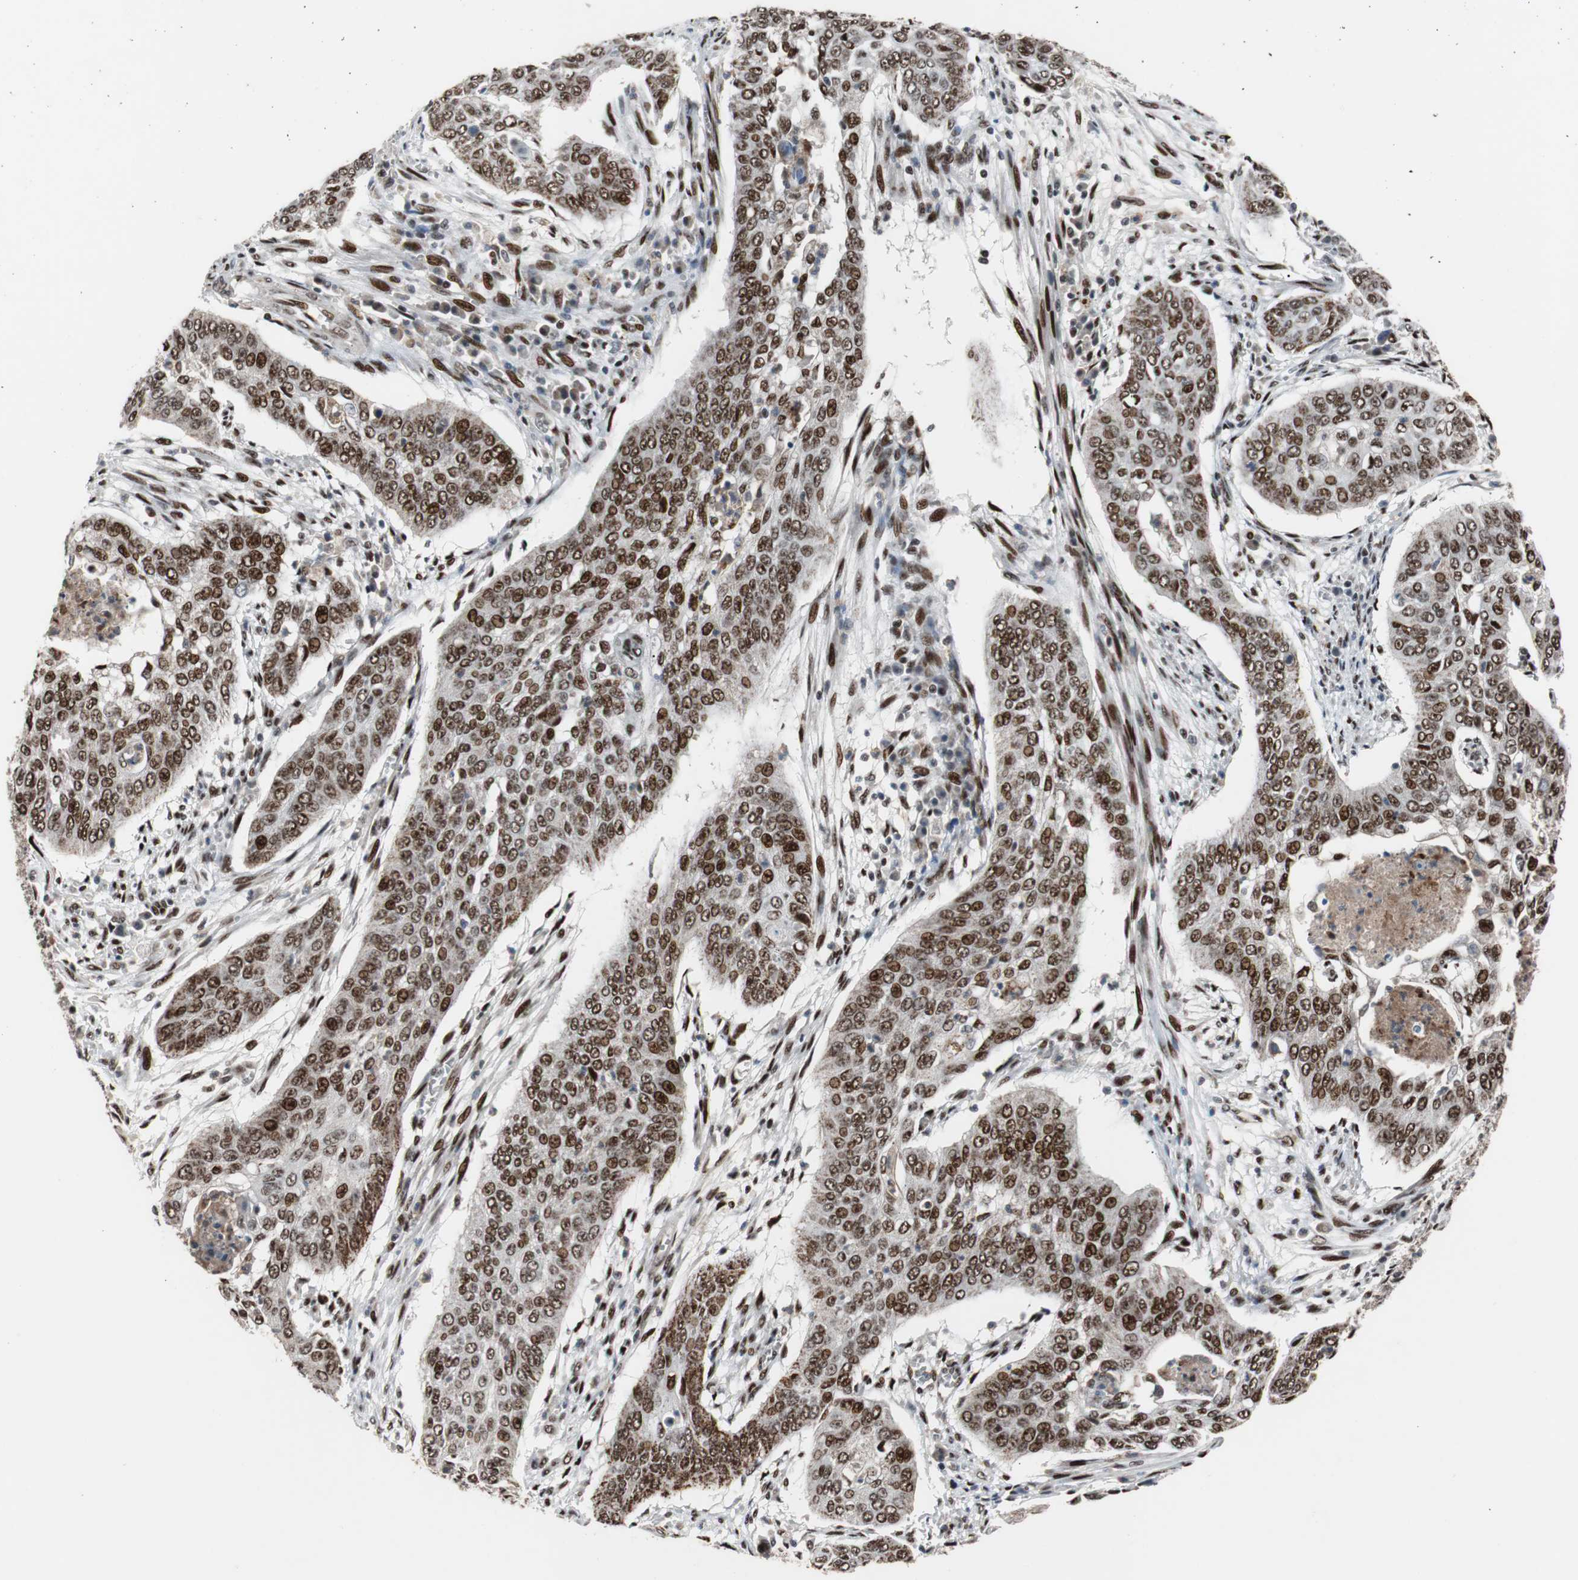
{"staining": {"intensity": "strong", "quantity": ">75%", "location": "nuclear"}, "tissue": "cervical cancer", "cell_type": "Tumor cells", "image_type": "cancer", "snomed": [{"axis": "morphology", "description": "Squamous cell carcinoma, NOS"}, {"axis": "topography", "description": "Cervix"}], "caption": "Cervical squamous cell carcinoma stained for a protein displays strong nuclear positivity in tumor cells.", "gene": "NBL1", "patient": {"sex": "female", "age": 39}}